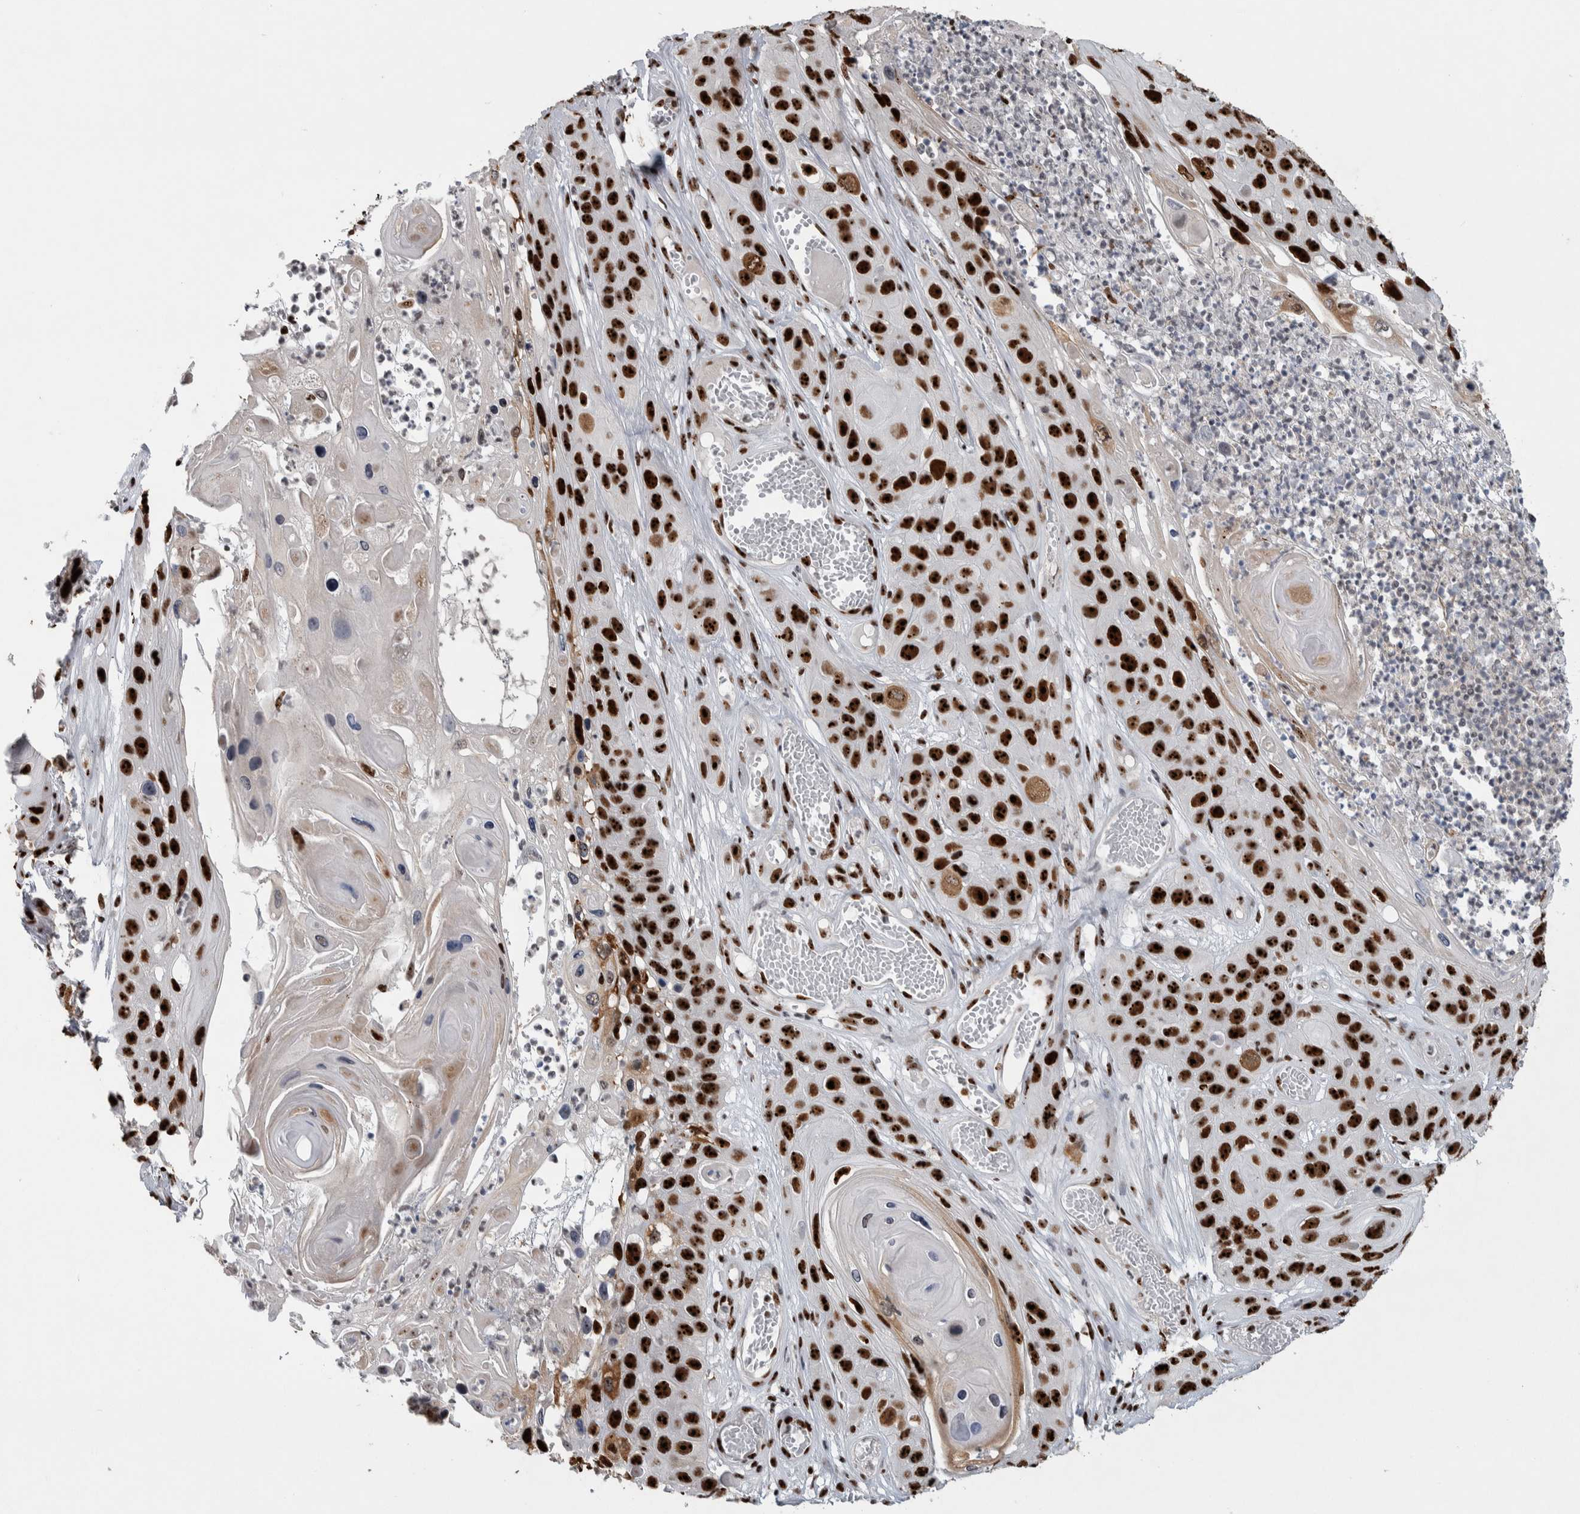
{"staining": {"intensity": "strong", "quantity": ">75%", "location": "nuclear"}, "tissue": "skin cancer", "cell_type": "Tumor cells", "image_type": "cancer", "snomed": [{"axis": "morphology", "description": "Squamous cell carcinoma, NOS"}, {"axis": "topography", "description": "Skin"}], "caption": "Immunohistochemical staining of human squamous cell carcinoma (skin) reveals high levels of strong nuclear protein expression in about >75% of tumor cells.", "gene": "NCL", "patient": {"sex": "male", "age": 55}}